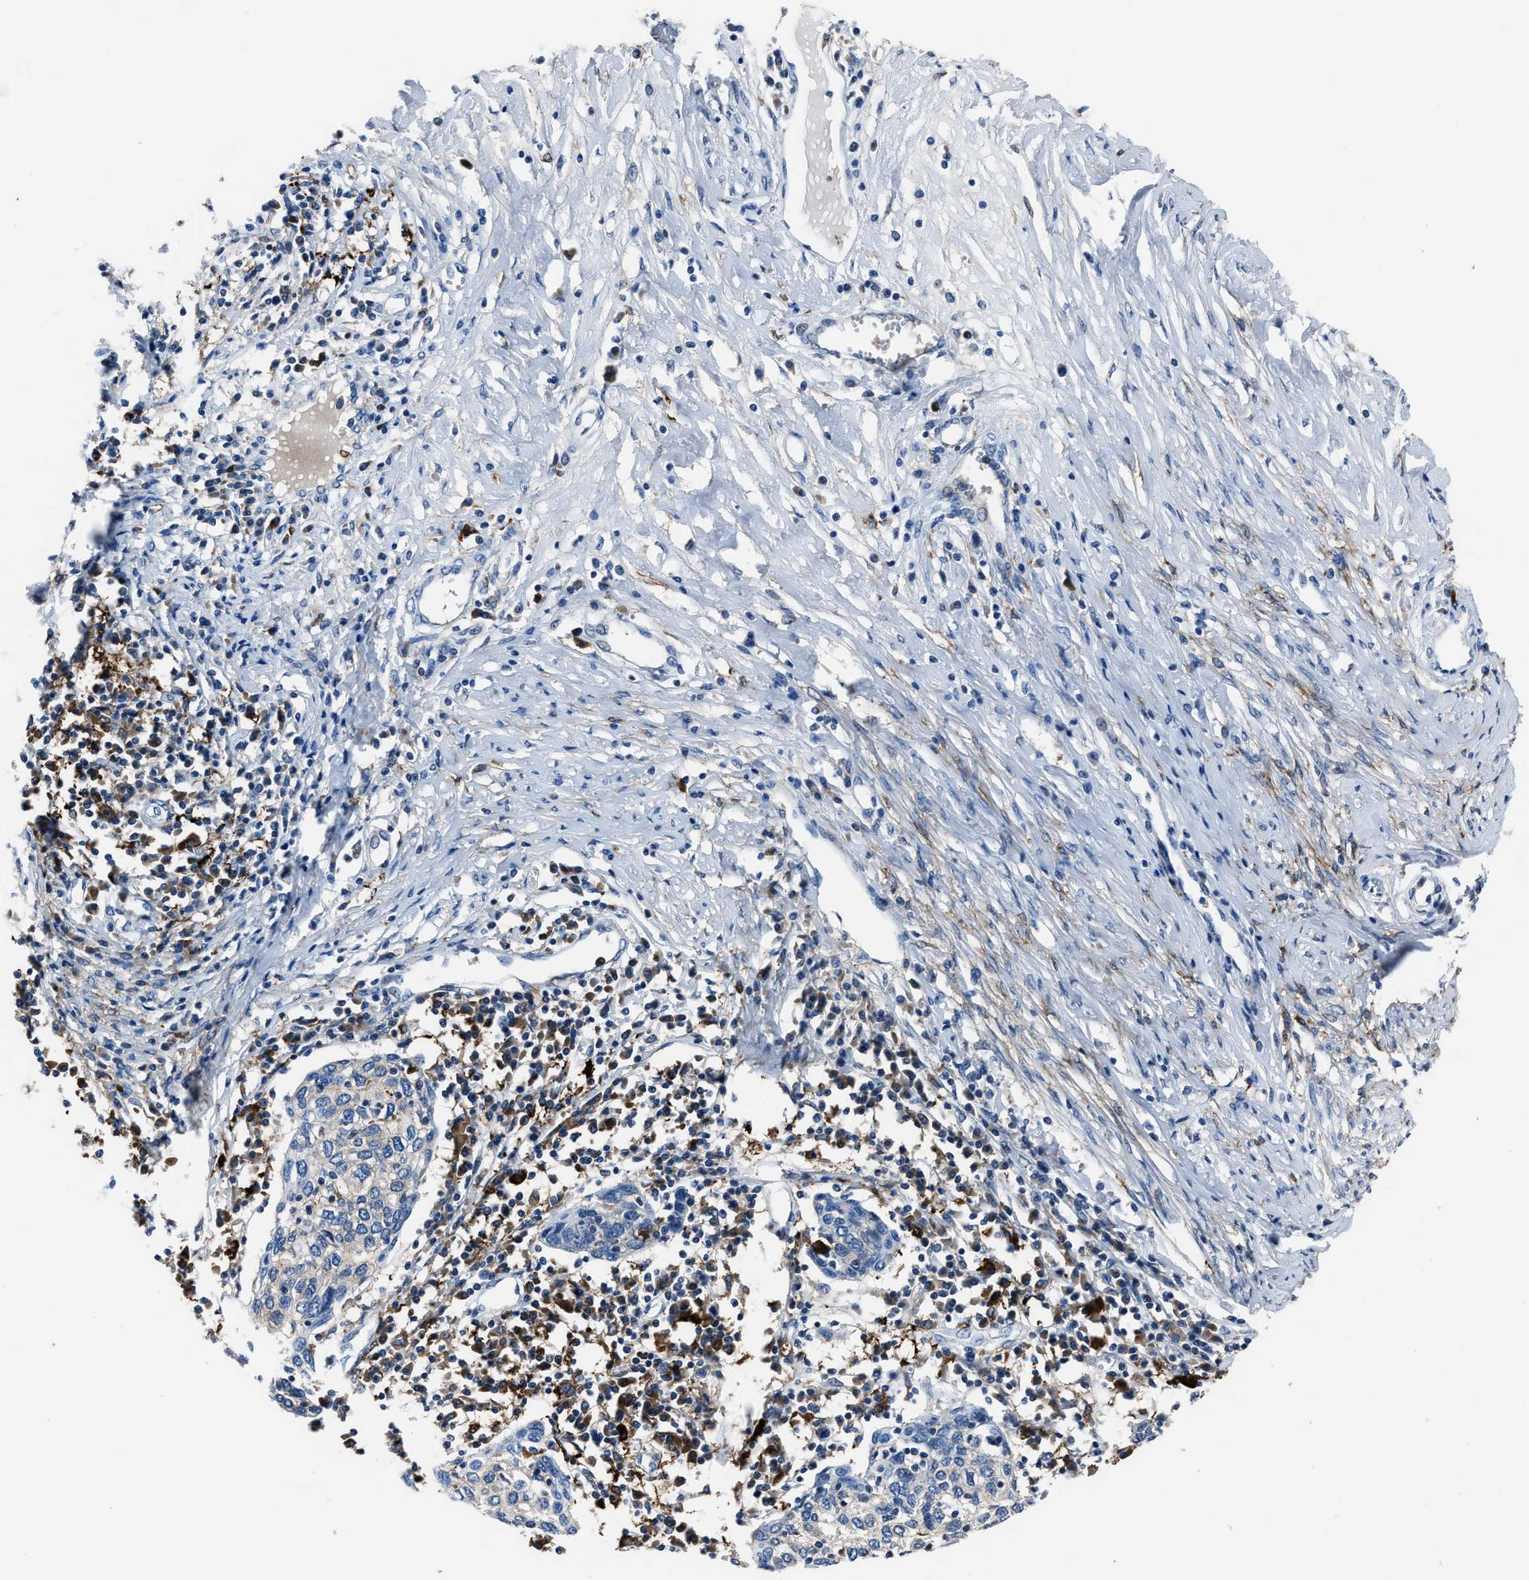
{"staining": {"intensity": "moderate", "quantity": "<25%", "location": "cytoplasmic/membranous"}, "tissue": "cervical cancer", "cell_type": "Tumor cells", "image_type": "cancer", "snomed": [{"axis": "morphology", "description": "Squamous cell carcinoma, NOS"}, {"axis": "topography", "description": "Cervix"}], "caption": "Brown immunohistochemical staining in human cervical cancer (squamous cell carcinoma) shows moderate cytoplasmic/membranous staining in about <25% of tumor cells.", "gene": "FTL", "patient": {"sex": "female", "age": 40}}